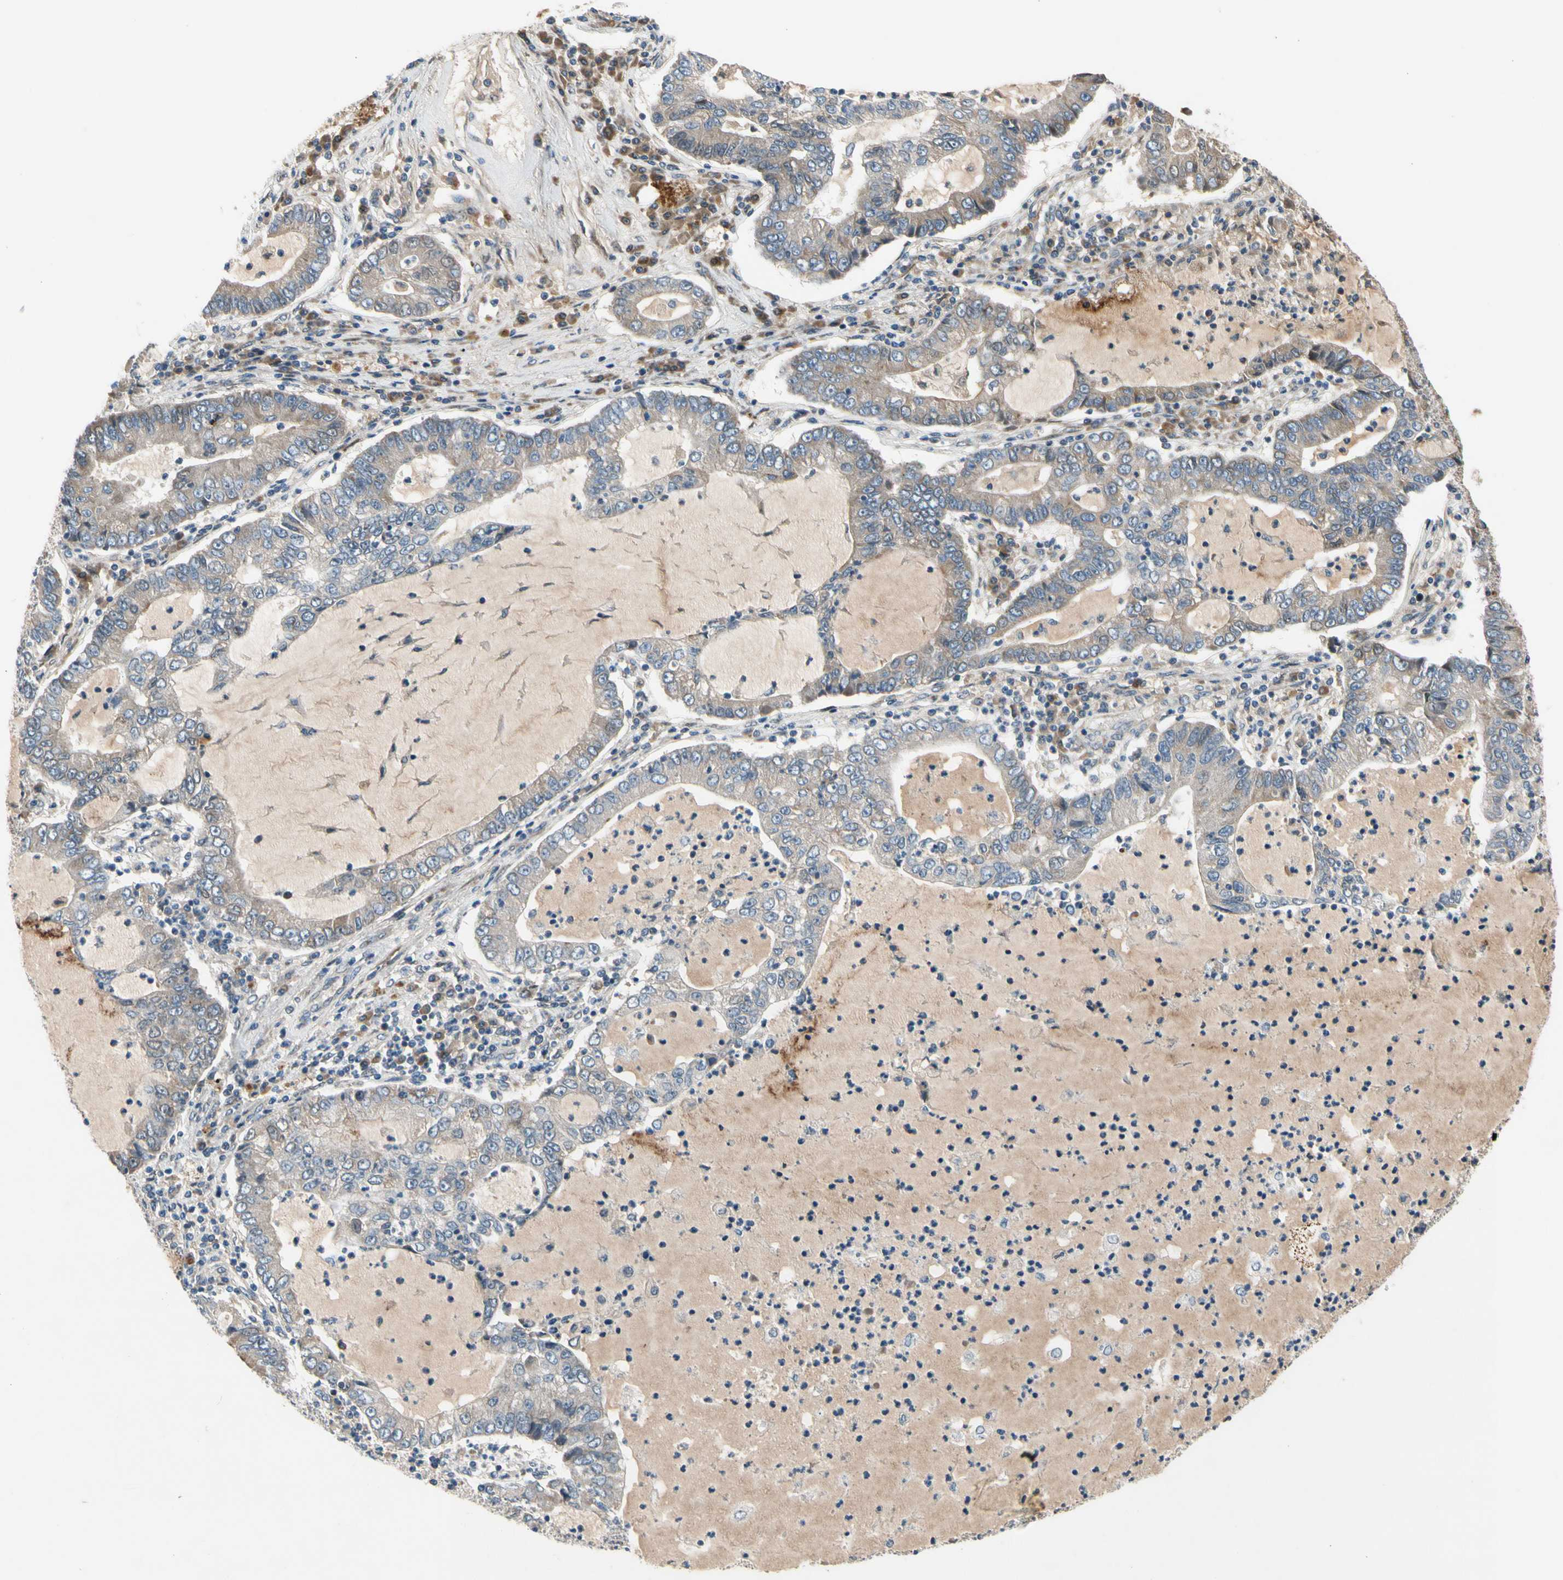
{"staining": {"intensity": "weak", "quantity": "25%-75%", "location": "cytoplasmic/membranous"}, "tissue": "lung cancer", "cell_type": "Tumor cells", "image_type": "cancer", "snomed": [{"axis": "morphology", "description": "Adenocarcinoma, NOS"}, {"axis": "topography", "description": "Lung"}], "caption": "Immunohistochemistry (IHC) of human lung adenocarcinoma shows low levels of weak cytoplasmic/membranous staining in about 25%-75% of tumor cells.", "gene": "NPHP3", "patient": {"sex": "female", "age": 51}}